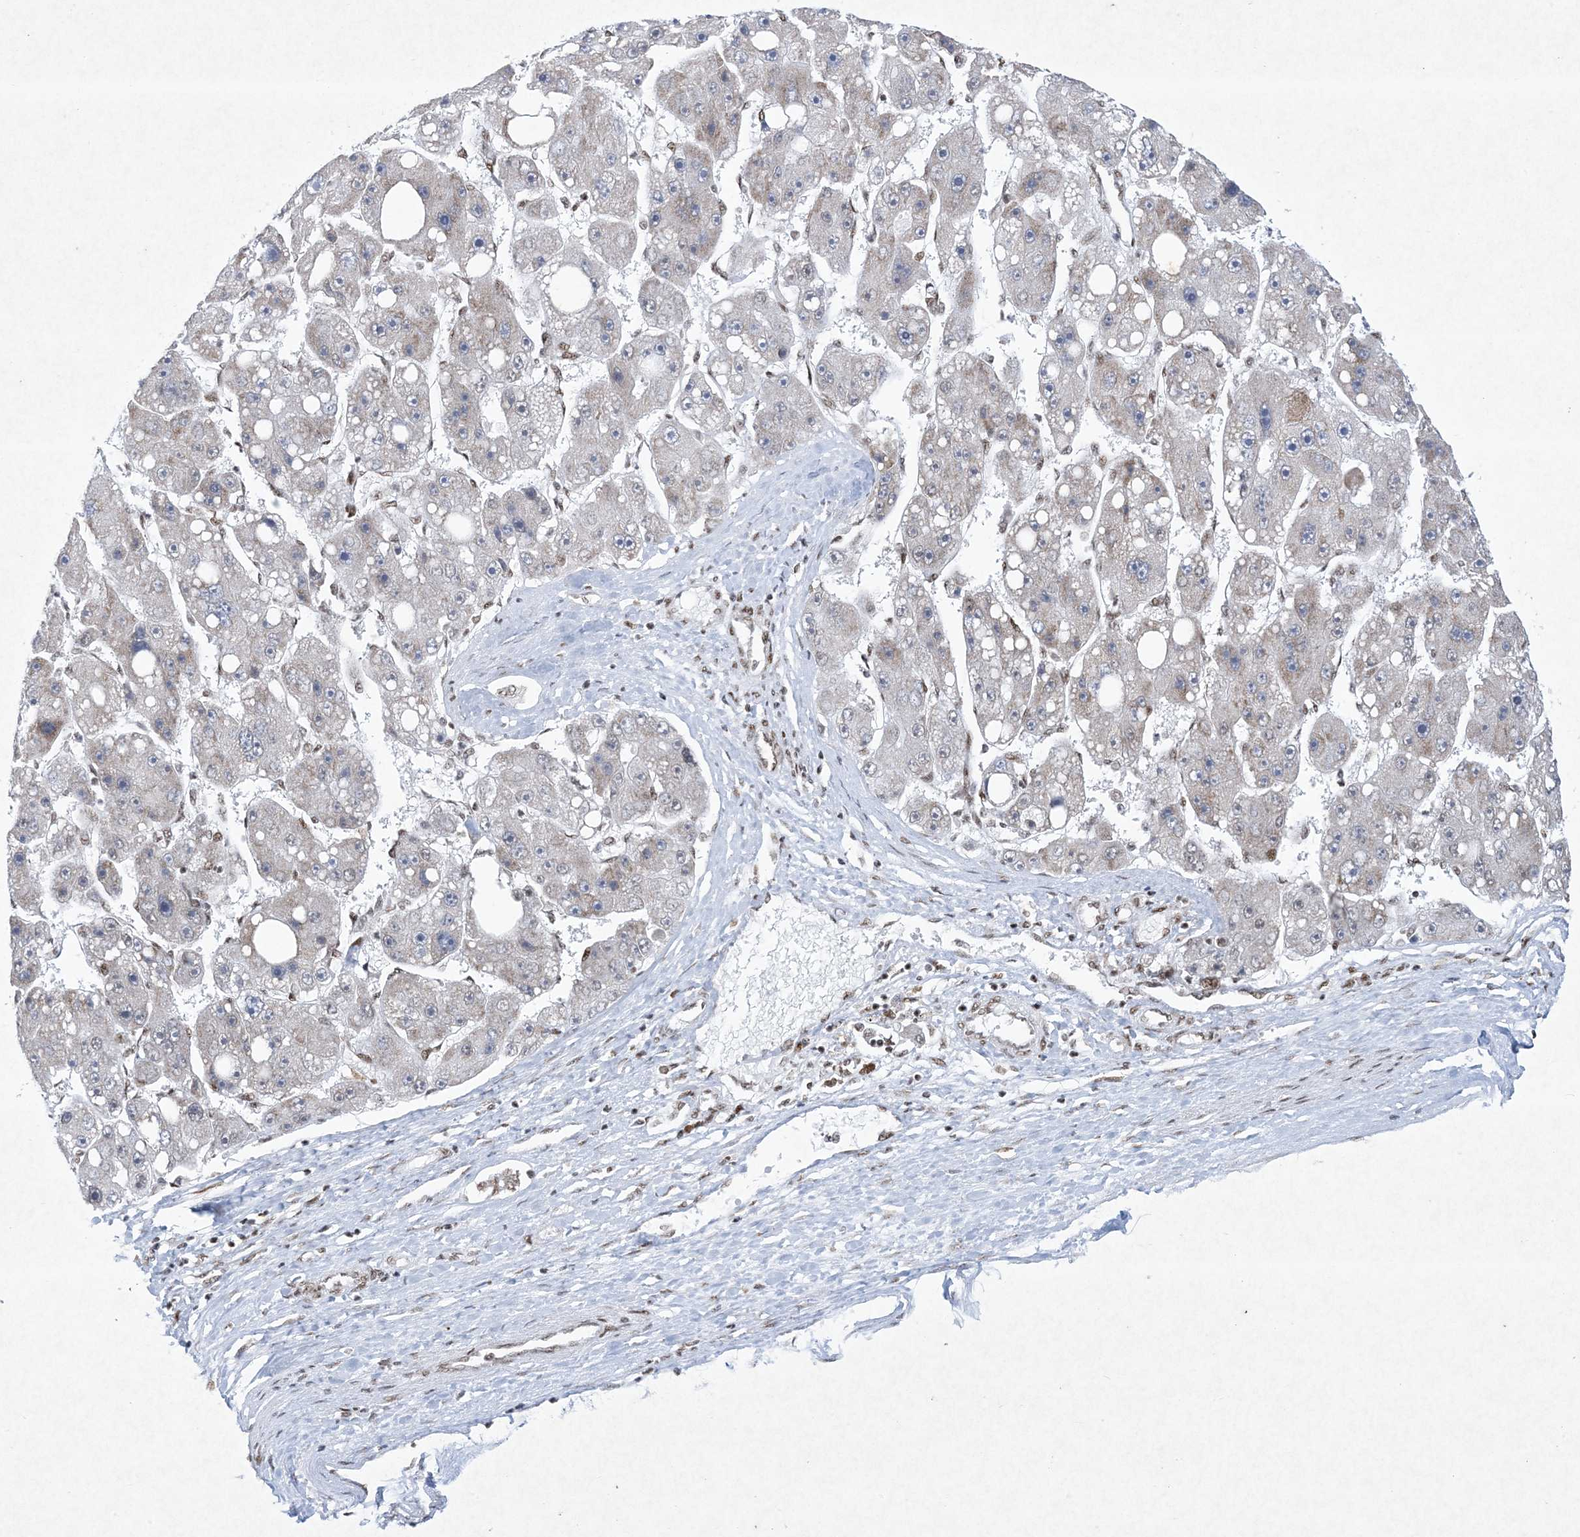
{"staining": {"intensity": "negative", "quantity": "none", "location": "none"}, "tissue": "liver cancer", "cell_type": "Tumor cells", "image_type": "cancer", "snomed": [{"axis": "morphology", "description": "Carcinoma, Hepatocellular, NOS"}, {"axis": "topography", "description": "Liver"}], "caption": "This is a histopathology image of immunohistochemistry (IHC) staining of hepatocellular carcinoma (liver), which shows no positivity in tumor cells.", "gene": "PKNOX2", "patient": {"sex": "female", "age": 61}}